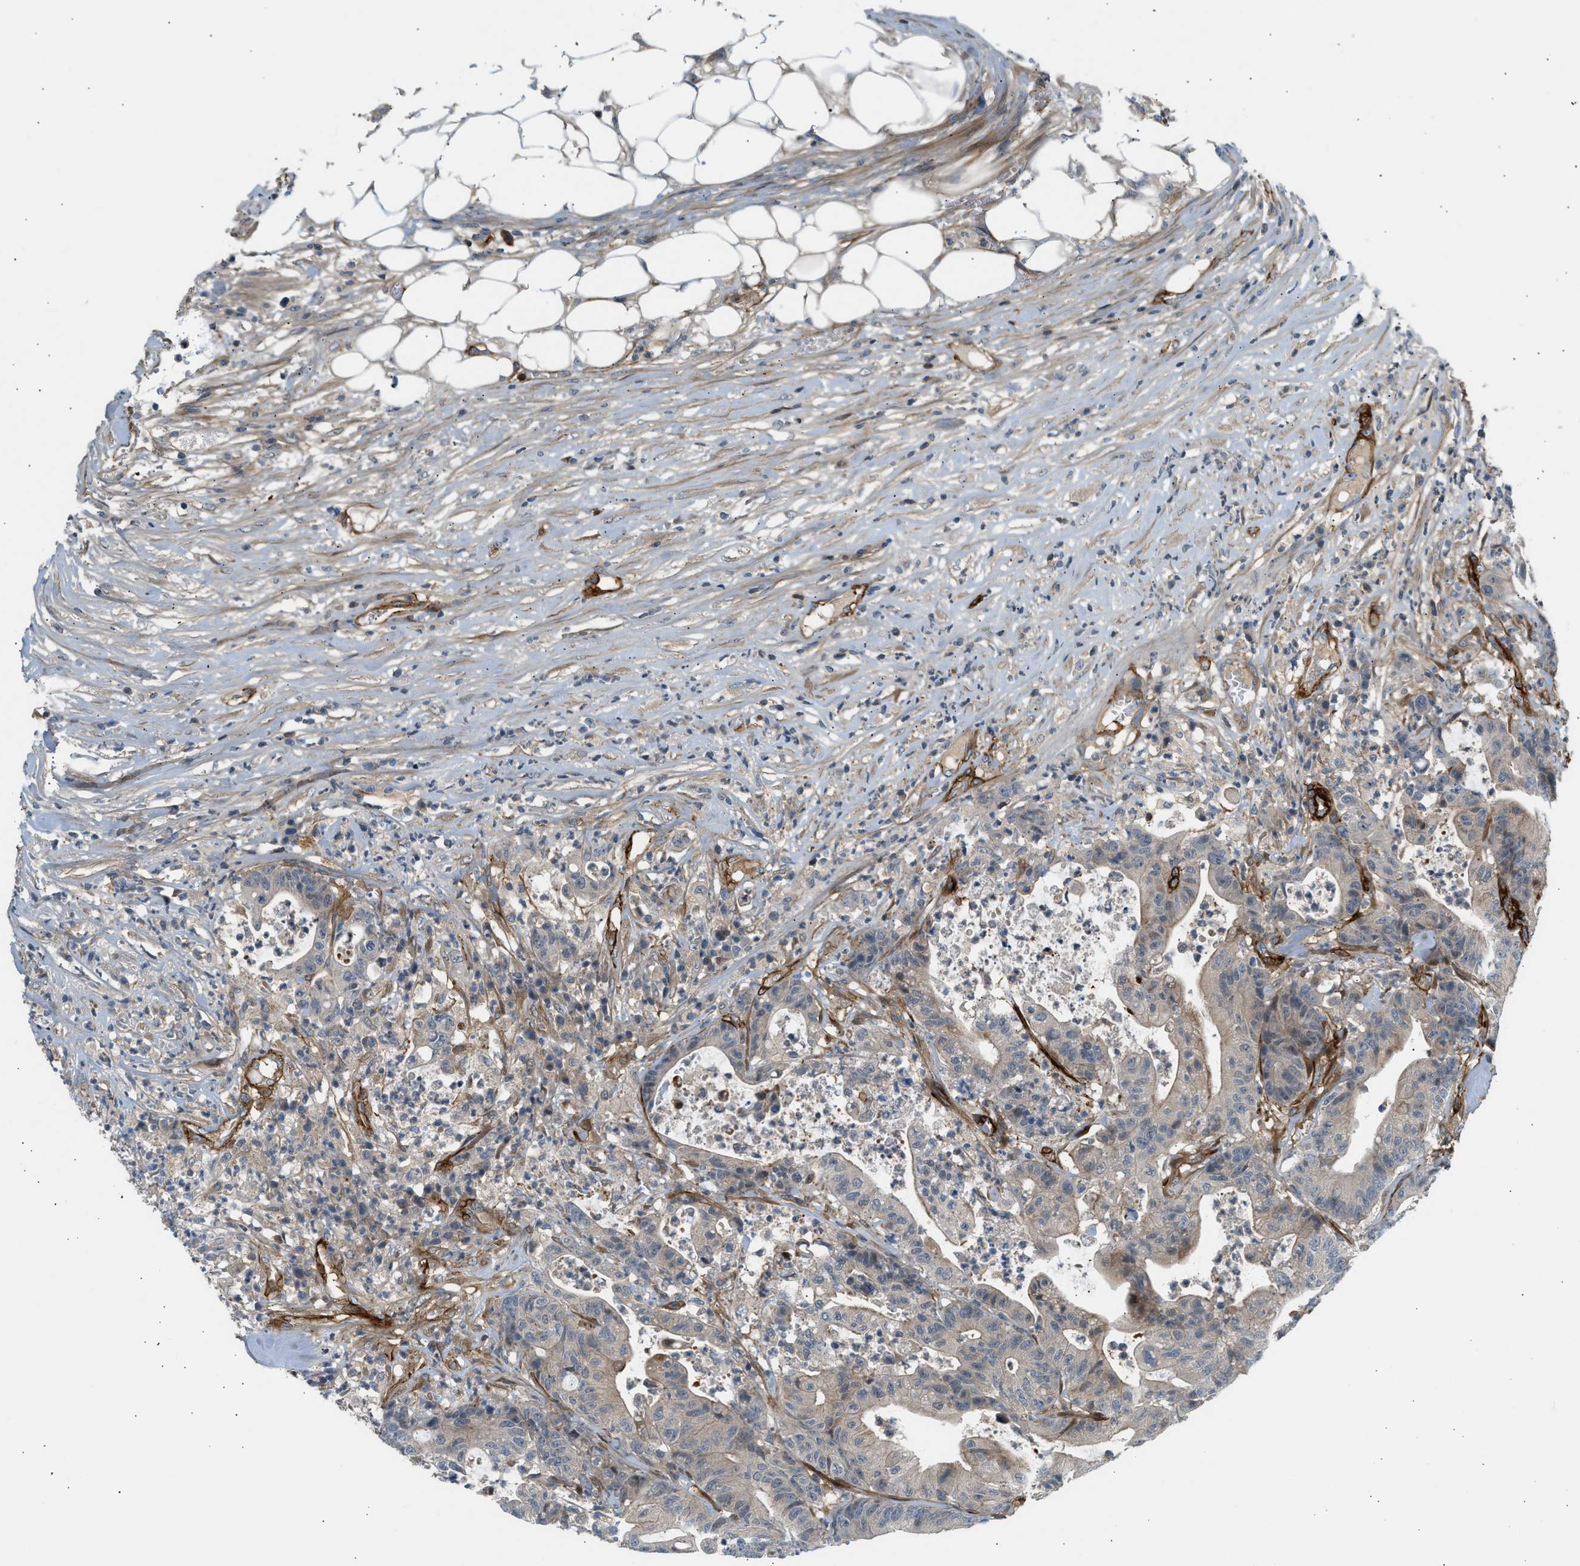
{"staining": {"intensity": "weak", "quantity": "25%-75%", "location": "cytoplasmic/membranous"}, "tissue": "colorectal cancer", "cell_type": "Tumor cells", "image_type": "cancer", "snomed": [{"axis": "morphology", "description": "Adenocarcinoma, NOS"}, {"axis": "topography", "description": "Colon"}], "caption": "Immunohistochemical staining of colorectal adenocarcinoma displays weak cytoplasmic/membranous protein expression in about 25%-75% of tumor cells. (brown staining indicates protein expression, while blue staining denotes nuclei).", "gene": "EDNRA", "patient": {"sex": "female", "age": 84}}